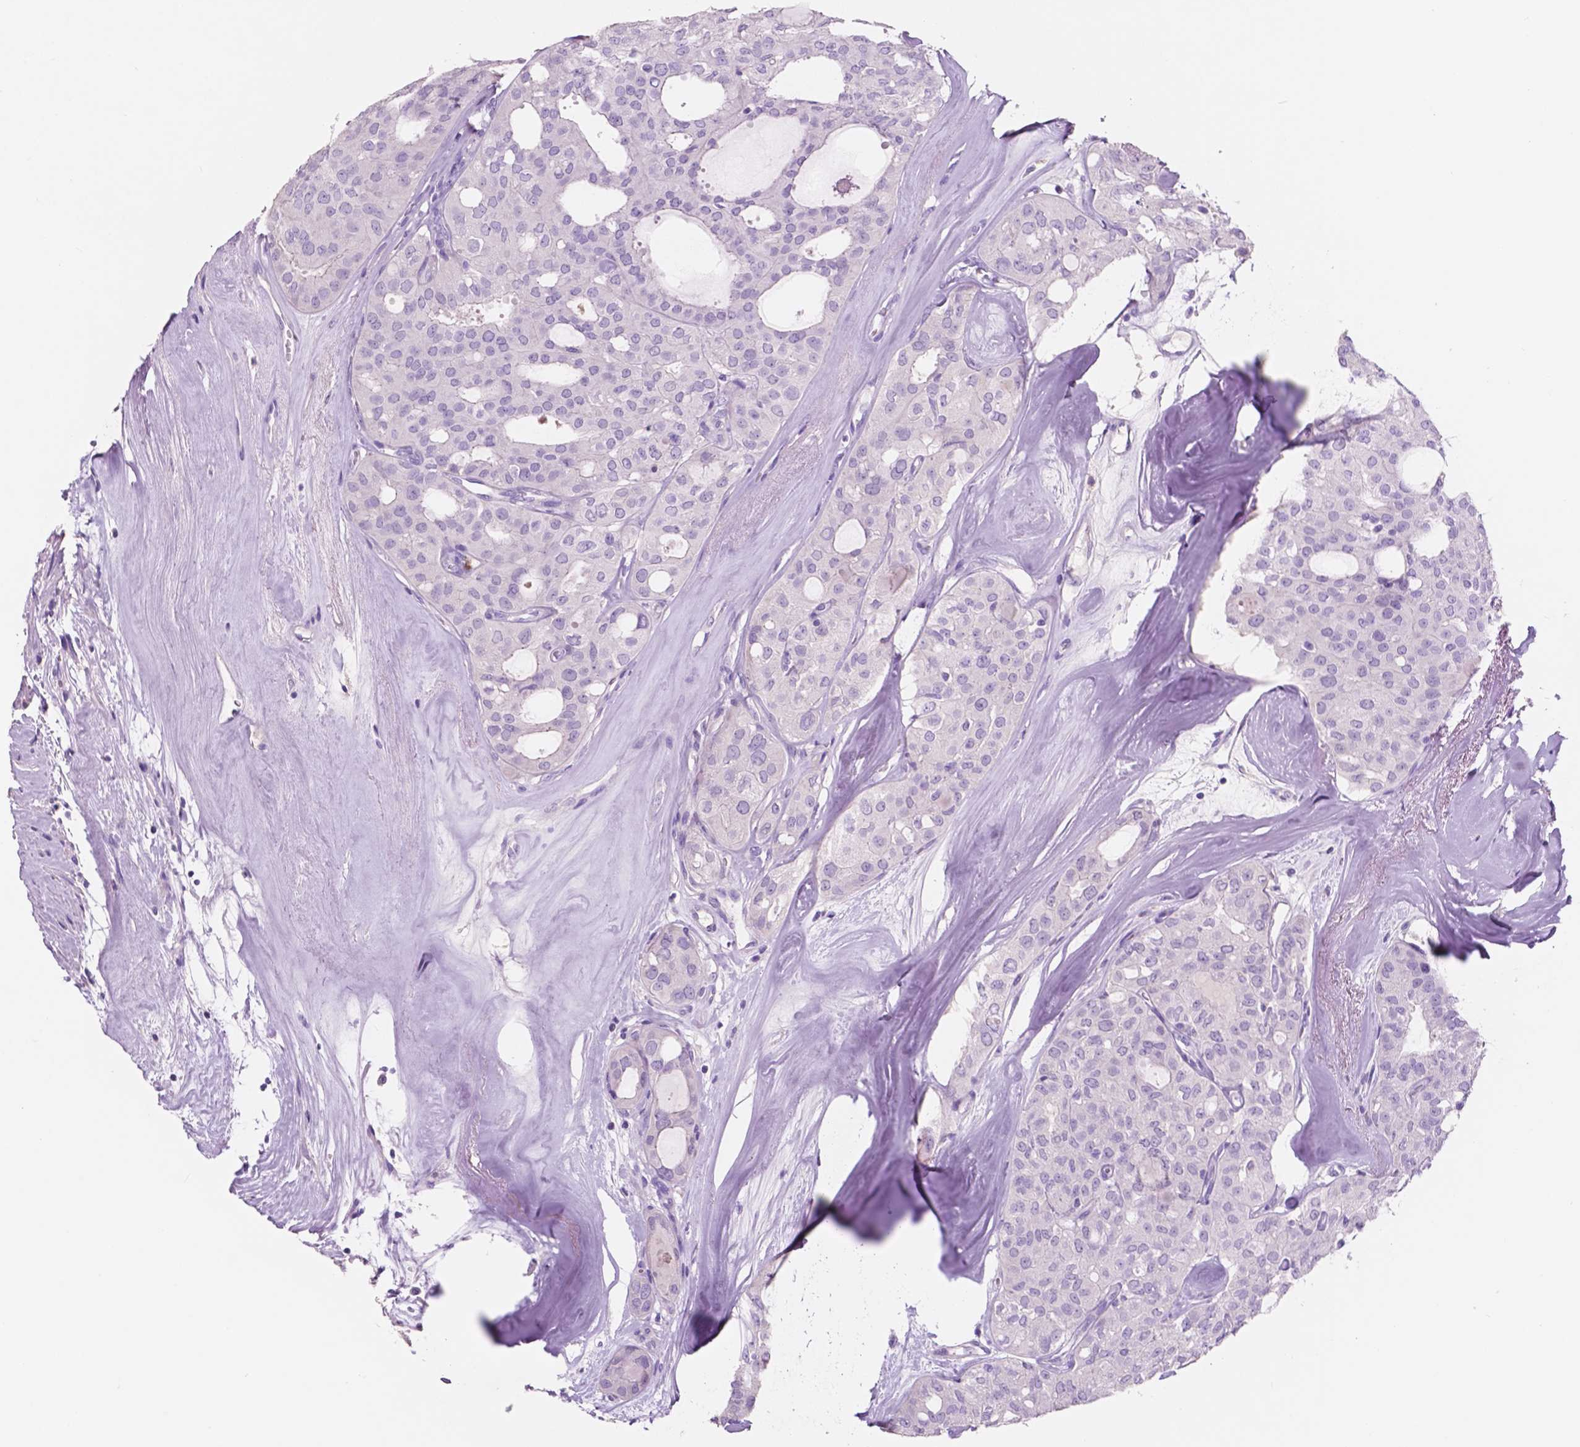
{"staining": {"intensity": "negative", "quantity": "none", "location": "none"}, "tissue": "thyroid cancer", "cell_type": "Tumor cells", "image_type": "cancer", "snomed": [{"axis": "morphology", "description": "Follicular adenoma carcinoma, NOS"}, {"axis": "topography", "description": "Thyroid gland"}], "caption": "Tumor cells show no significant expression in thyroid cancer (follicular adenoma carcinoma).", "gene": "CUZD1", "patient": {"sex": "male", "age": 75}}